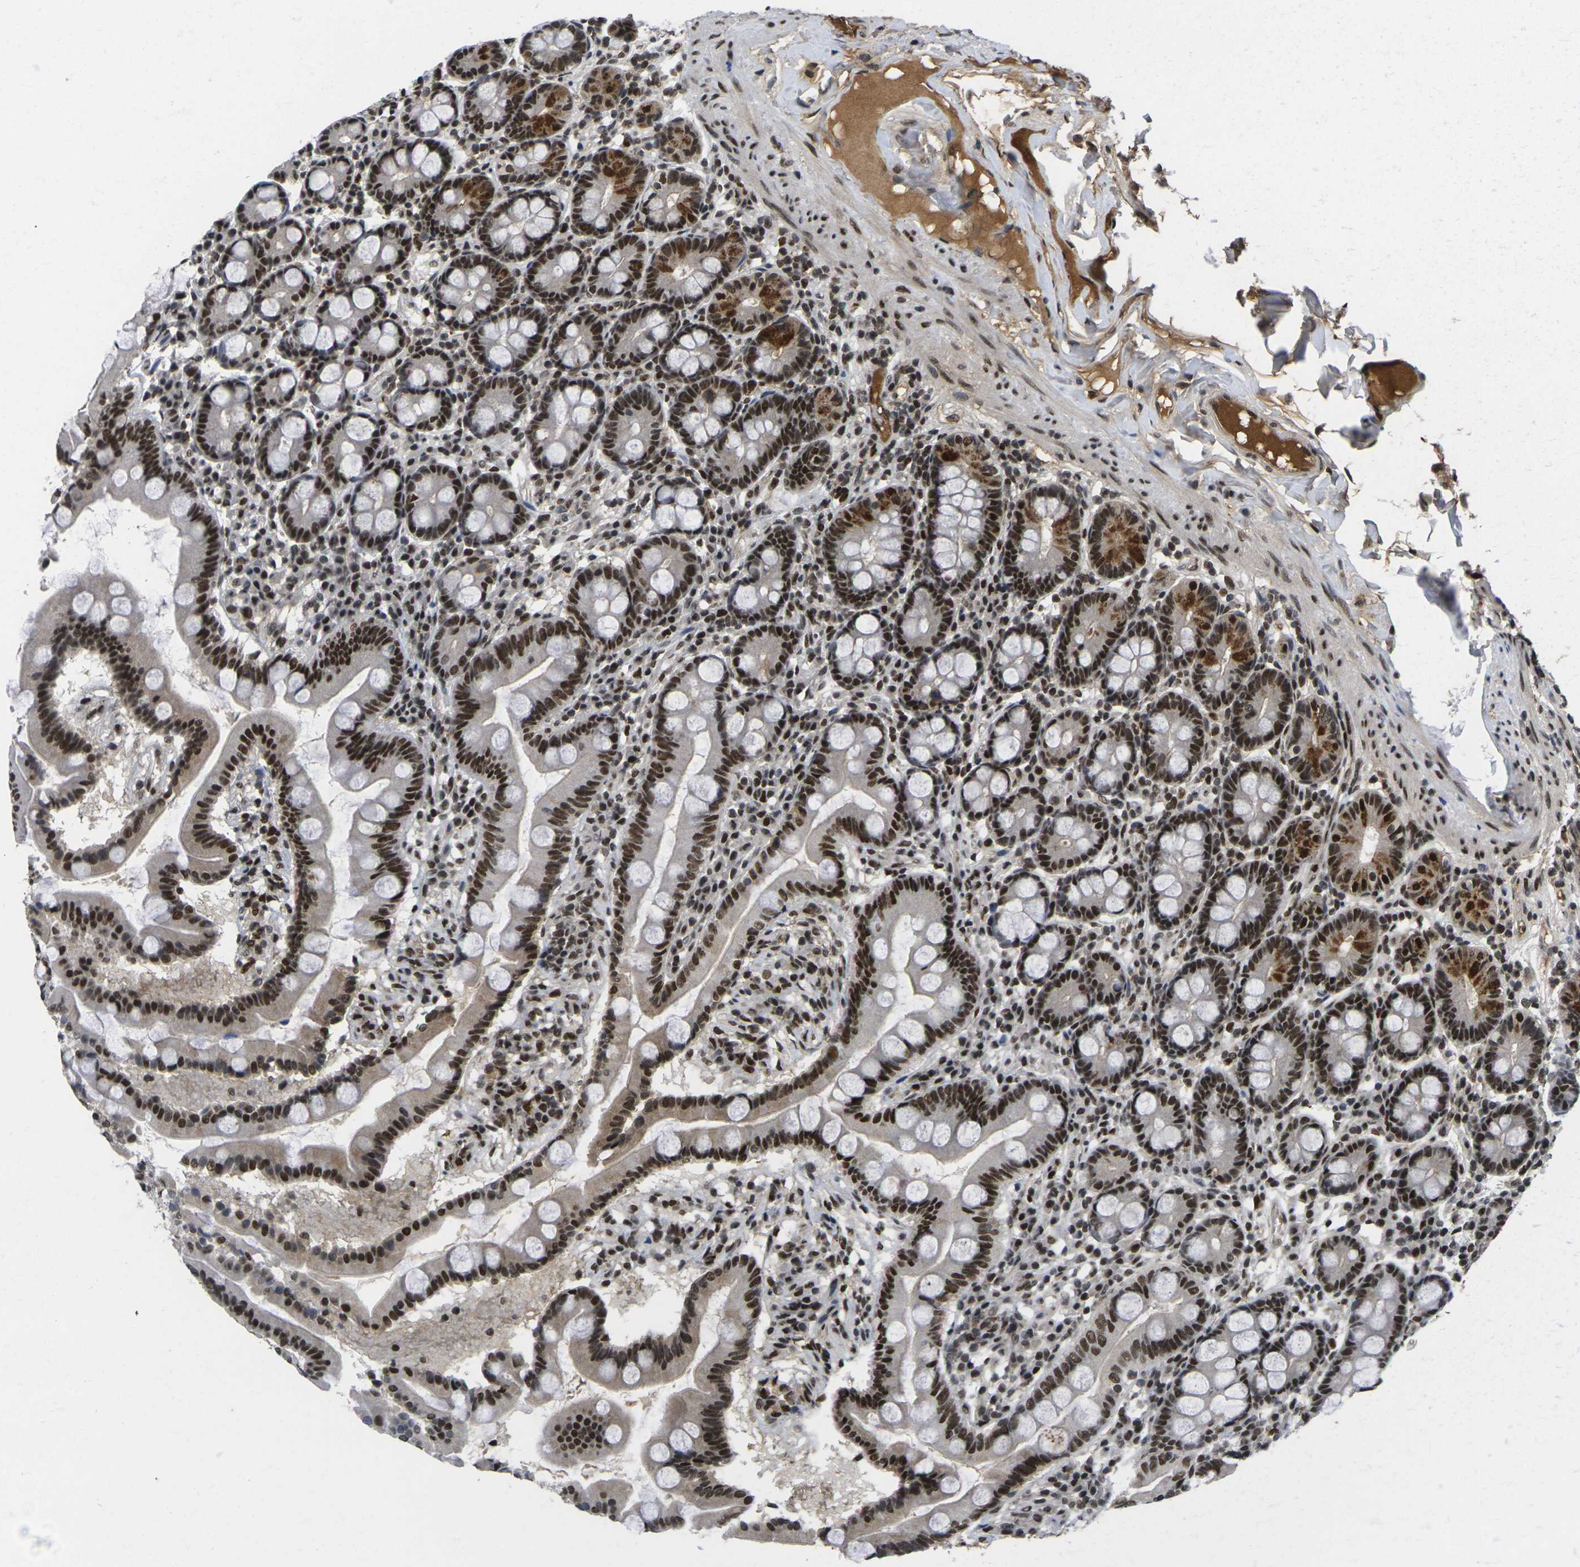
{"staining": {"intensity": "strong", "quantity": ">75%", "location": "cytoplasmic/membranous,nuclear"}, "tissue": "duodenum", "cell_type": "Glandular cells", "image_type": "normal", "snomed": [{"axis": "morphology", "description": "Normal tissue, NOS"}, {"axis": "topography", "description": "Duodenum"}], "caption": "Immunohistochemistry (IHC) micrograph of unremarkable duodenum: duodenum stained using immunohistochemistry (IHC) demonstrates high levels of strong protein expression localized specifically in the cytoplasmic/membranous,nuclear of glandular cells, appearing as a cytoplasmic/membranous,nuclear brown color.", "gene": "GTF2E1", "patient": {"sex": "male", "age": 50}}